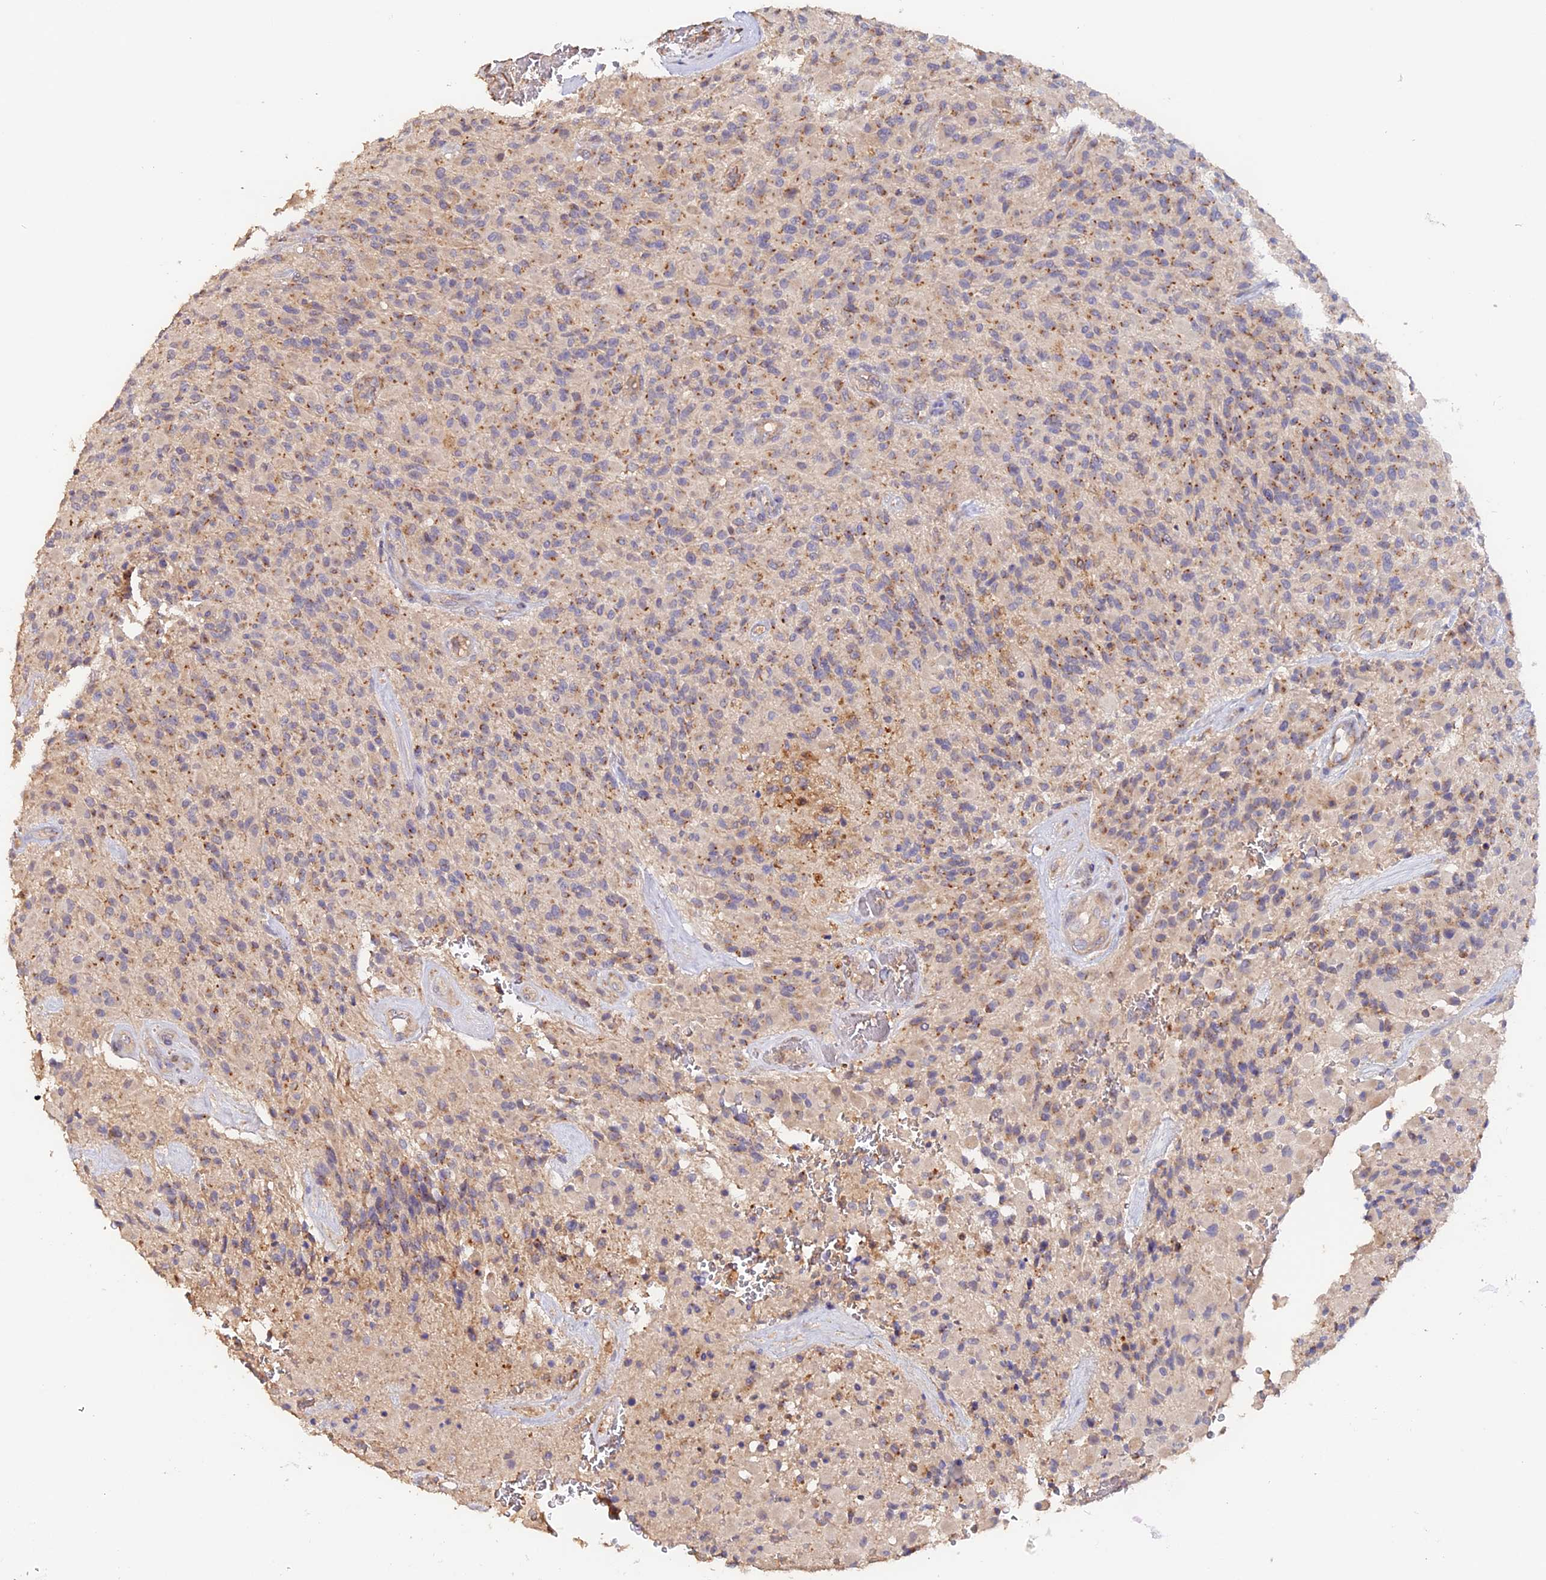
{"staining": {"intensity": "moderate", "quantity": "25%-75%", "location": "cytoplasmic/membranous"}, "tissue": "glioma", "cell_type": "Tumor cells", "image_type": "cancer", "snomed": [{"axis": "morphology", "description": "Glioma, malignant, High grade"}, {"axis": "topography", "description": "Brain"}], "caption": "Tumor cells exhibit moderate cytoplasmic/membranous positivity in approximately 25%-75% of cells in glioma. Ihc stains the protein of interest in brown and the nuclei are stained blue.", "gene": "TANGO6", "patient": {"sex": "male", "age": 71}}